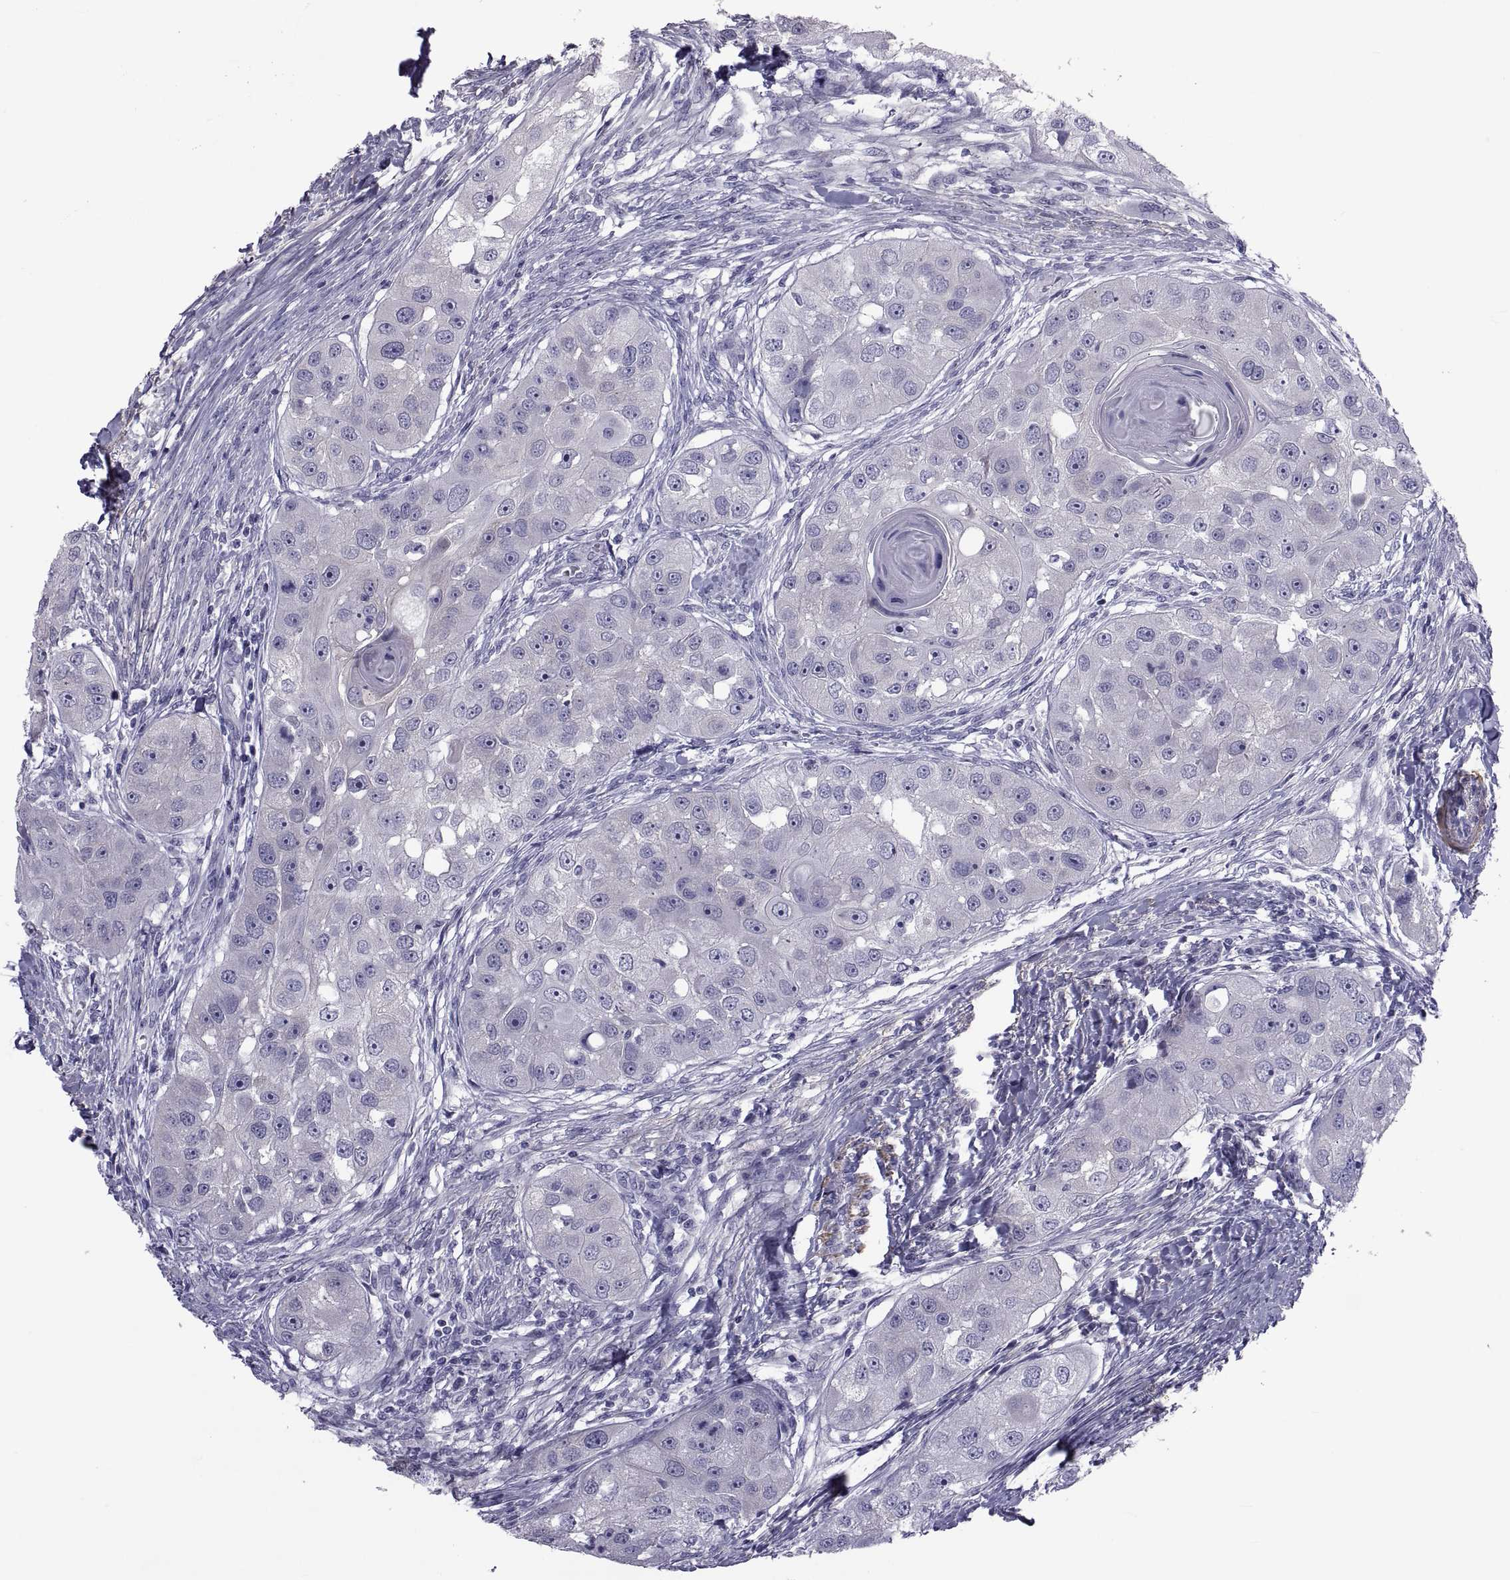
{"staining": {"intensity": "negative", "quantity": "none", "location": "none"}, "tissue": "head and neck cancer", "cell_type": "Tumor cells", "image_type": "cancer", "snomed": [{"axis": "morphology", "description": "Squamous cell carcinoma, NOS"}, {"axis": "topography", "description": "Head-Neck"}], "caption": "There is no significant expression in tumor cells of head and neck cancer (squamous cell carcinoma).", "gene": "MAGEB1", "patient": {"sex": "male", "age": 51}}